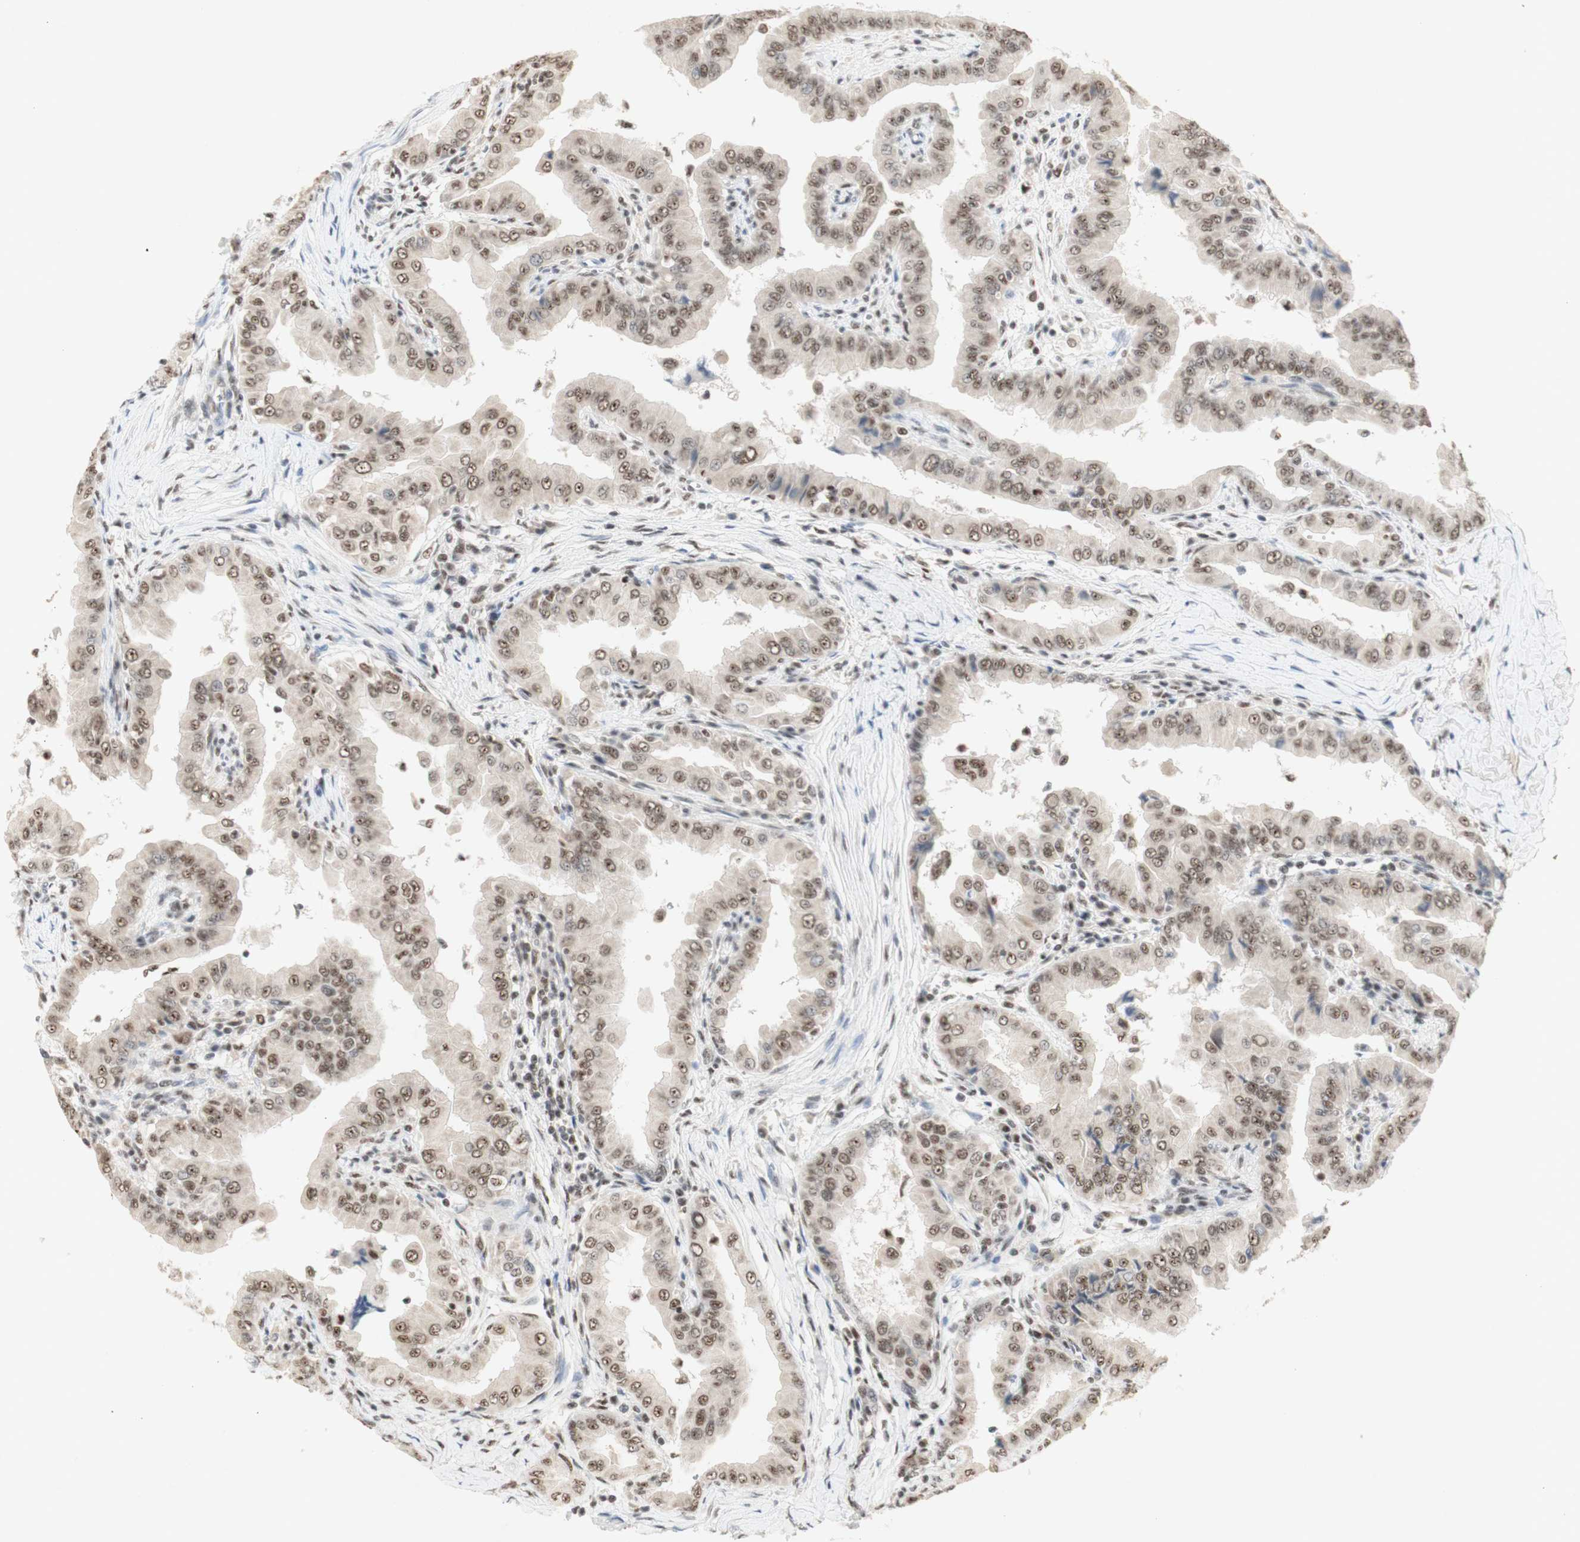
{"staining": {"intensity": "moderate", "quantity": ">75%", "location": "nuclear"}, "tissue": "thyroid cancer", "cell_type": "Tumor cells", "image_type": "cancer", "snomed": [{"axis": "morphology", "description": "Papillary adenocarcinoma, NOS"}, {"axis": "topography", "description": "Thyroid gland"}], "caption": "High-power microscopy captured an immunohistochemistry (IHC) image of thyroid cancer, revealing moderate nuclear positivity in approximately >75% of tumor cells. Nuclei are stained in blue.", "gene": "SNRPB", "patient": {"sex": "male", "age": 33}}